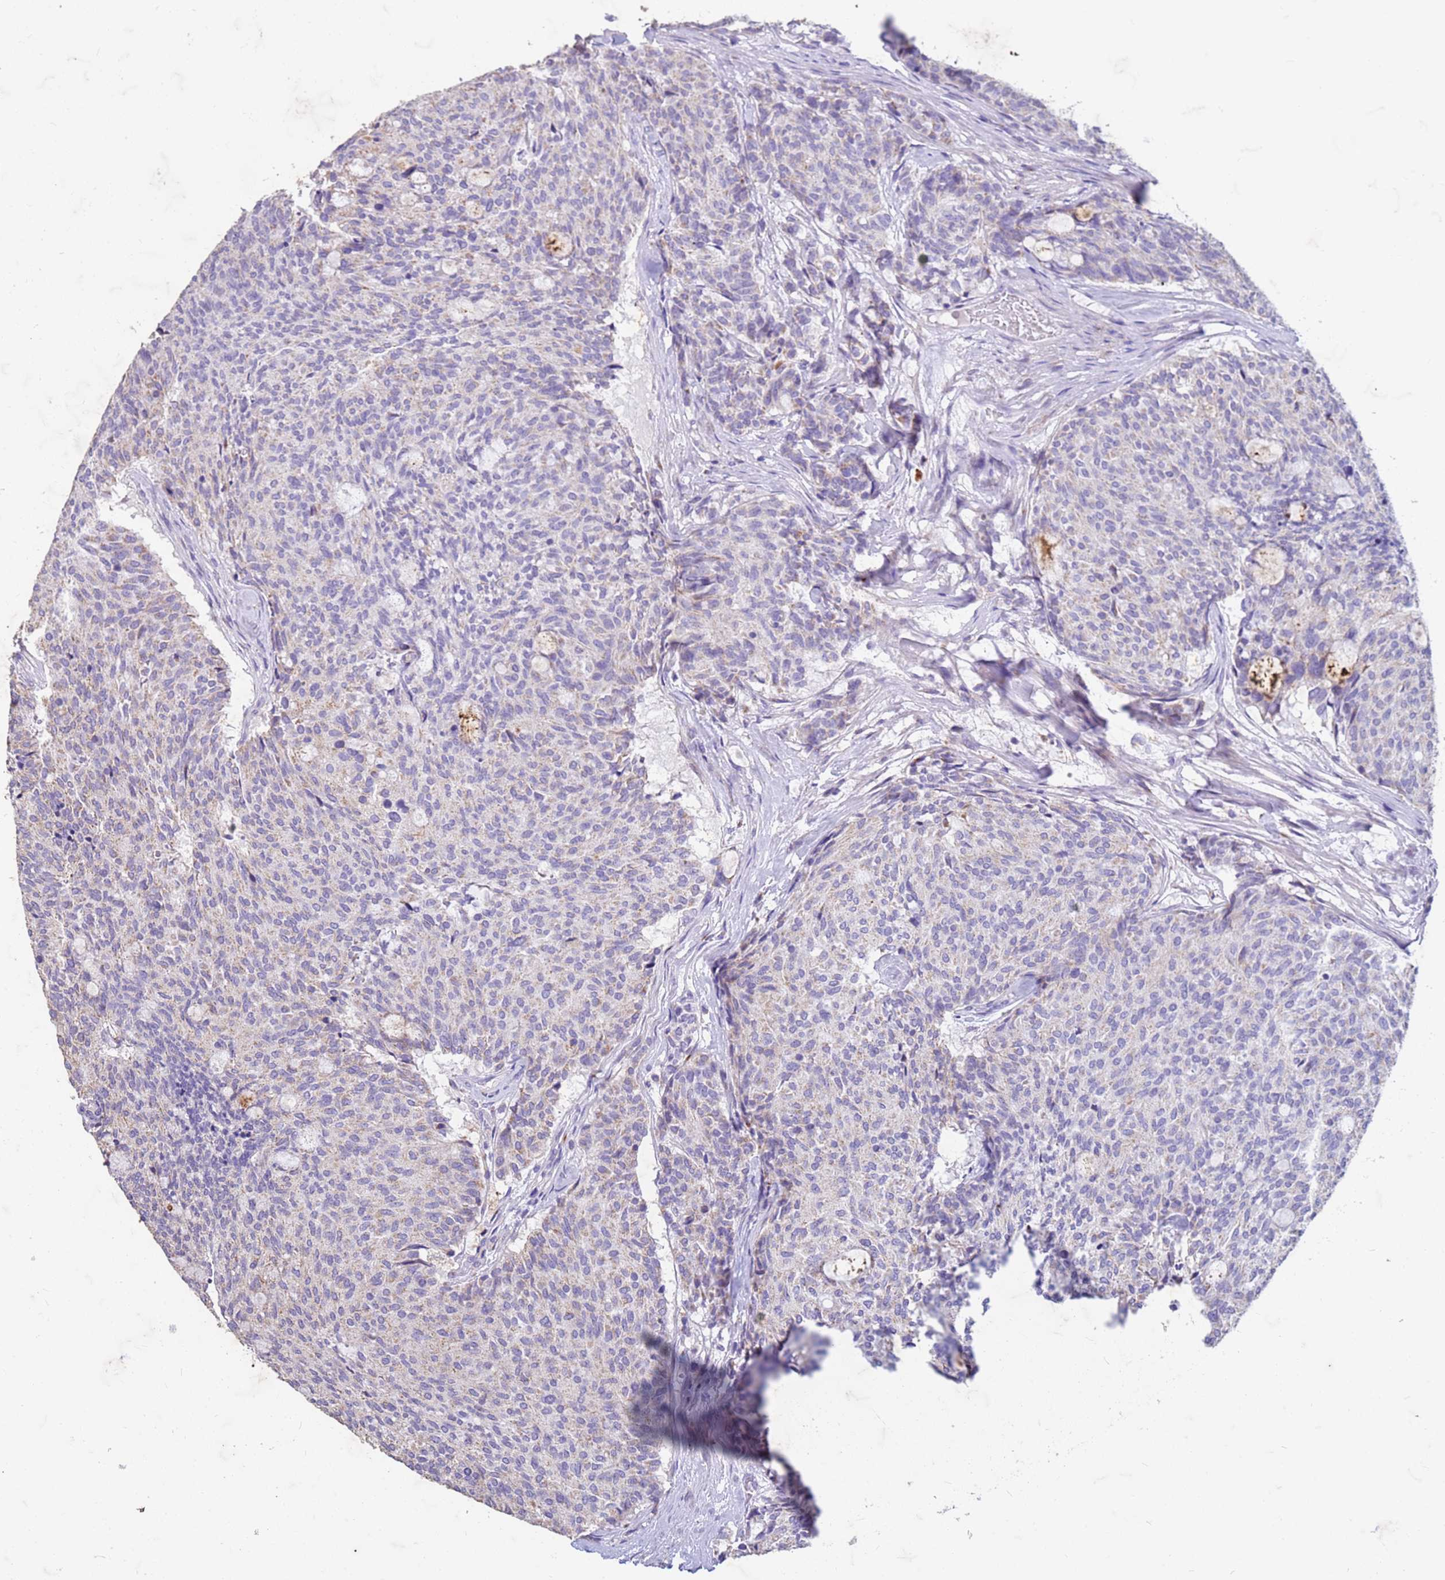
{"staining": {"intensity": "negative", "quantity": "none", "location": "none"}, "tissue": "carcinoid", "cell_type": "Tumor cells", "image_type": "cancer", "snomed": [{"axis": "morphology", "description": "Carcinoid, malignant, NOS"}, {"axis": "topography", "description": "Pancreas"}], "caption": "Micrograph shows no significant protein staining in tumor cells of carcinoid (malignant).", "gene": "SLC25A15", "patient": {"sex": "female", "age": 54}}